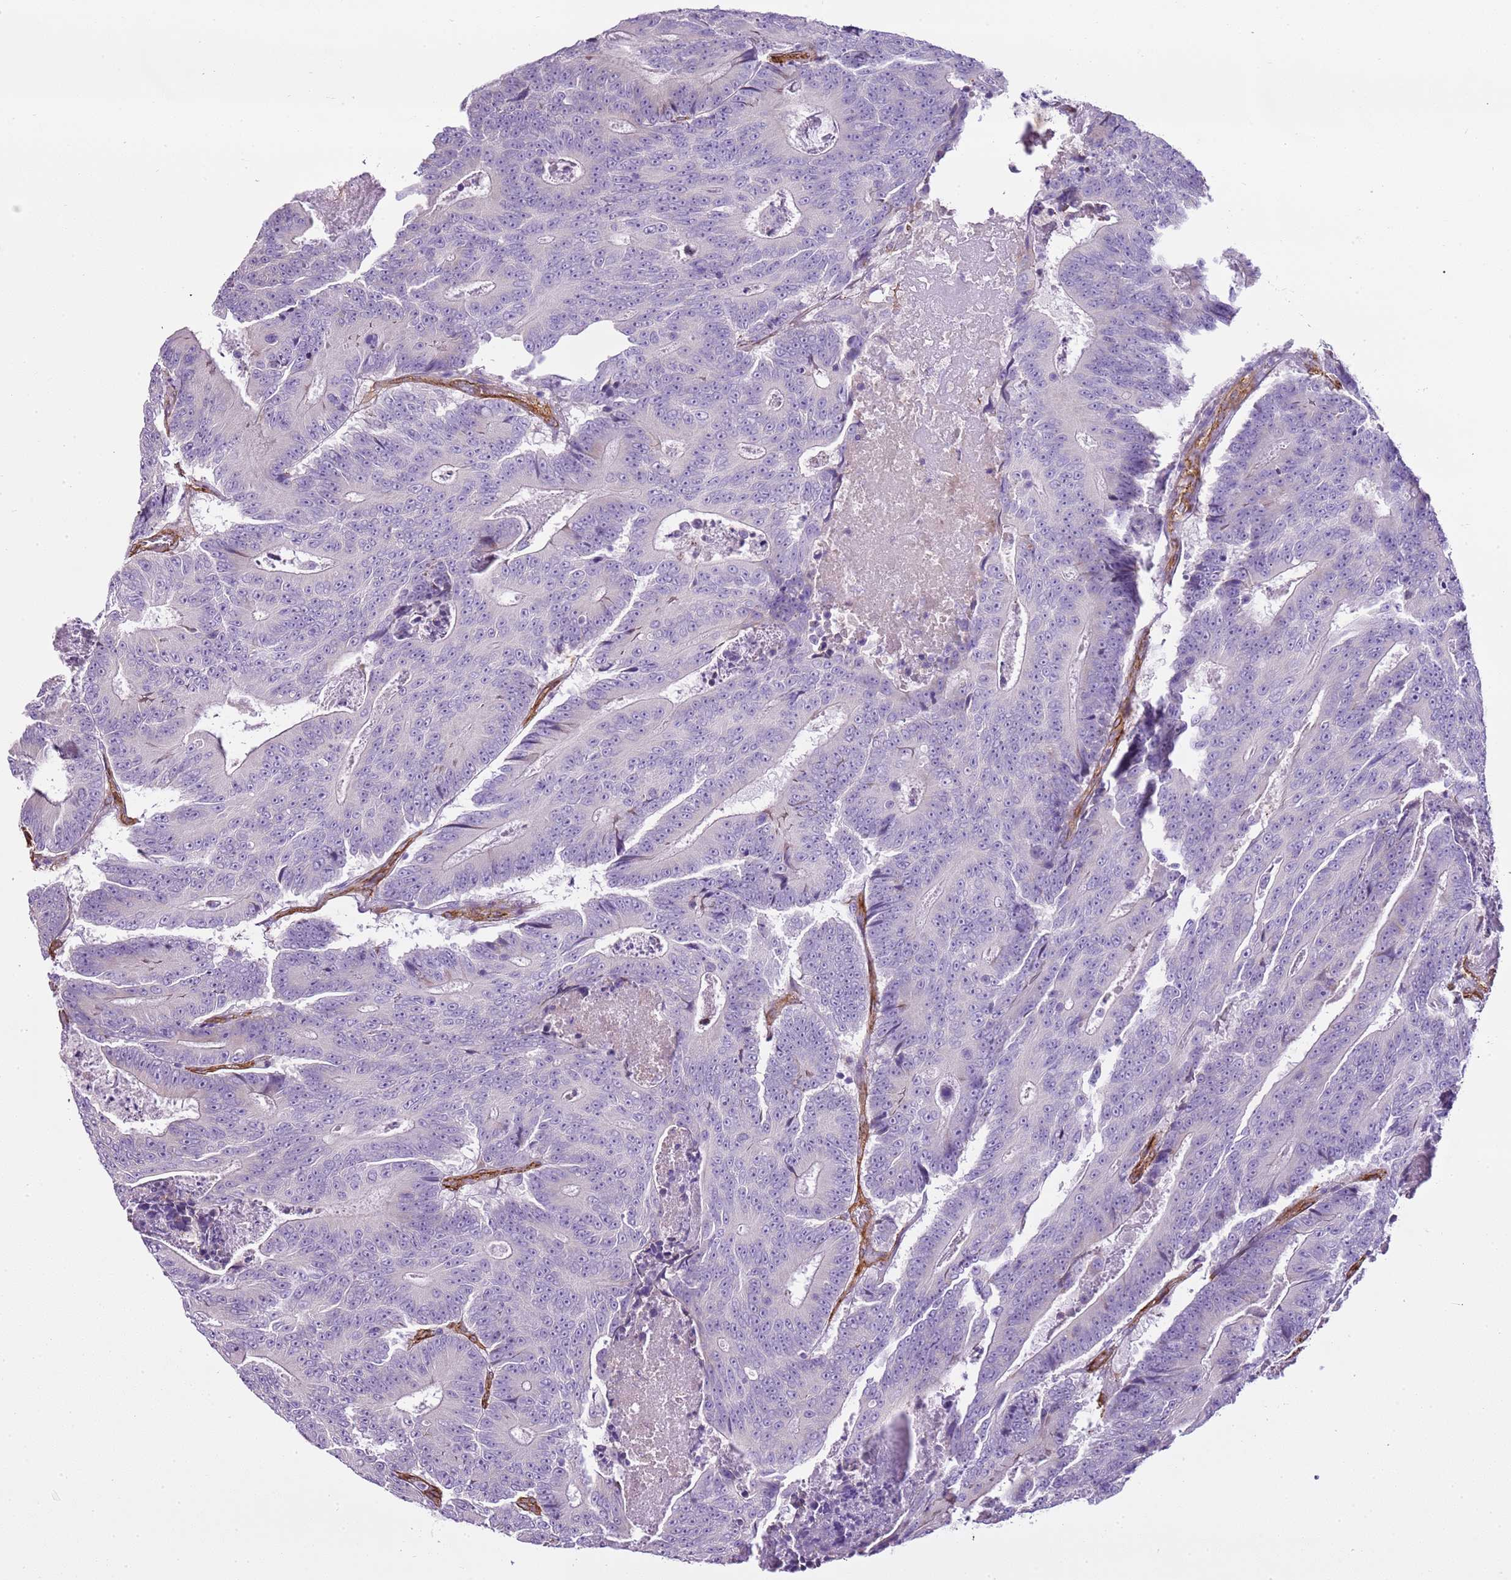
{"staining": {"intensity": "negative", "quantity": "none", "location": "none"}, "tissue": "colorectal cancer", "cell_type": "Tumor cells", "image_type": "cancer", "snomed": [{"axis": "morphology", "description": "Adenocarcinoma, NOS"}, {"axis": "topography", "description": "Colon"}], "caption": "Human colorectal cancer (adenocarcinoma) stained for a protein using IHC displays no positivity in tumor cells.", "gene": "CTDSPL", "patient": {"sex": "male", "age": 83}}